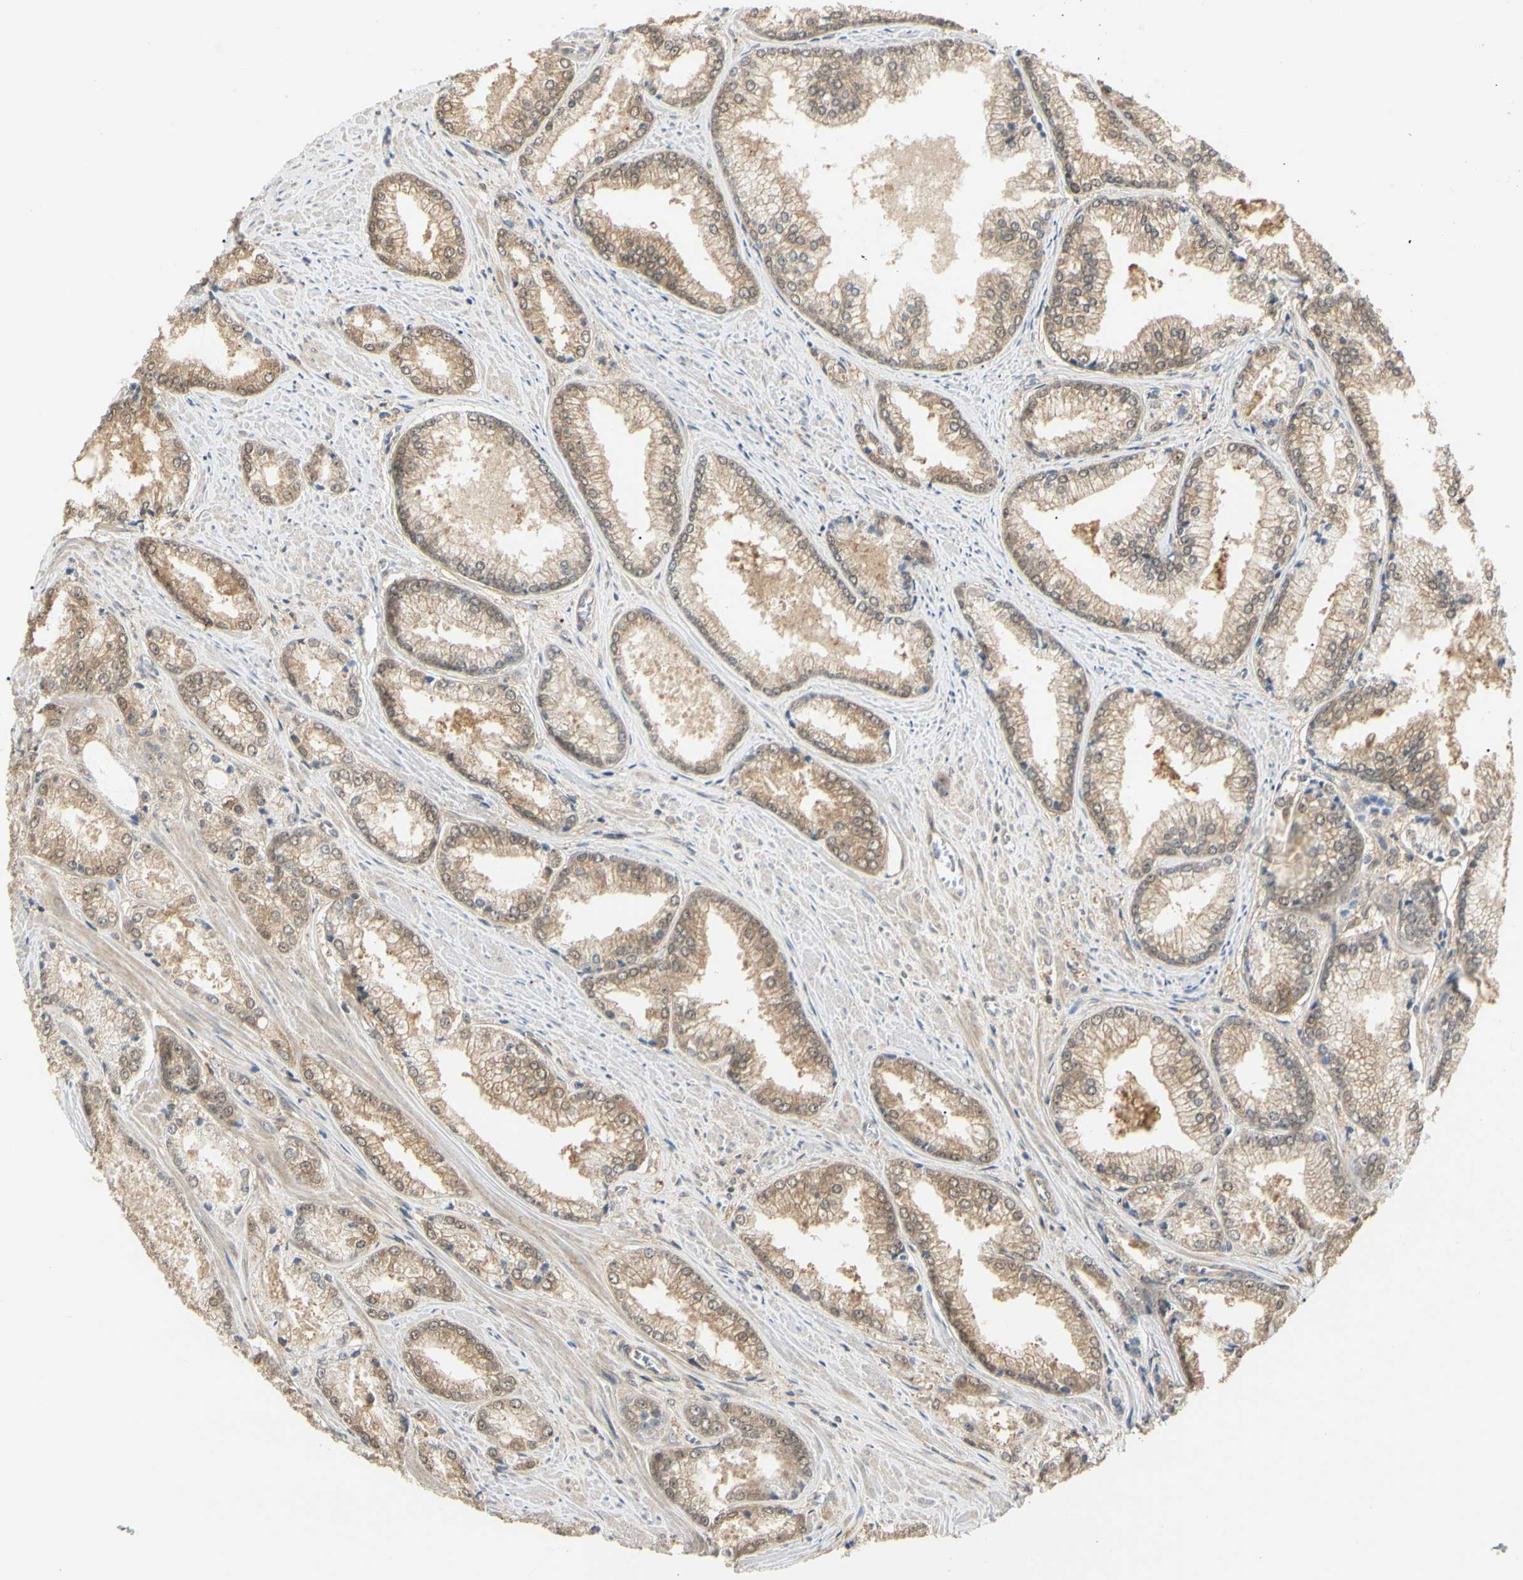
{"staining": {"intensity": "weak", "quantity": "25%-75%", "location": "cytoplasmic/membranous,nuclear"}, "tissue": "prostate cancer", "cell_type": "Tumor cells", "image_type": "cancer", "snomed": [{"axis": "morphology", "description": "Adenocarcinoma, Low grade"}, {"axis": "topography", "description": "Prostate"}], "caption": "A low amount of weak cytoplasmic/membranous and nuclear positivity is present in about 25%-75% of tumor cells in prostate low-grade adenocarcinoma tissue.", "gene": "UBE2Z", "patient": {"sex": "male", "age": 64}}